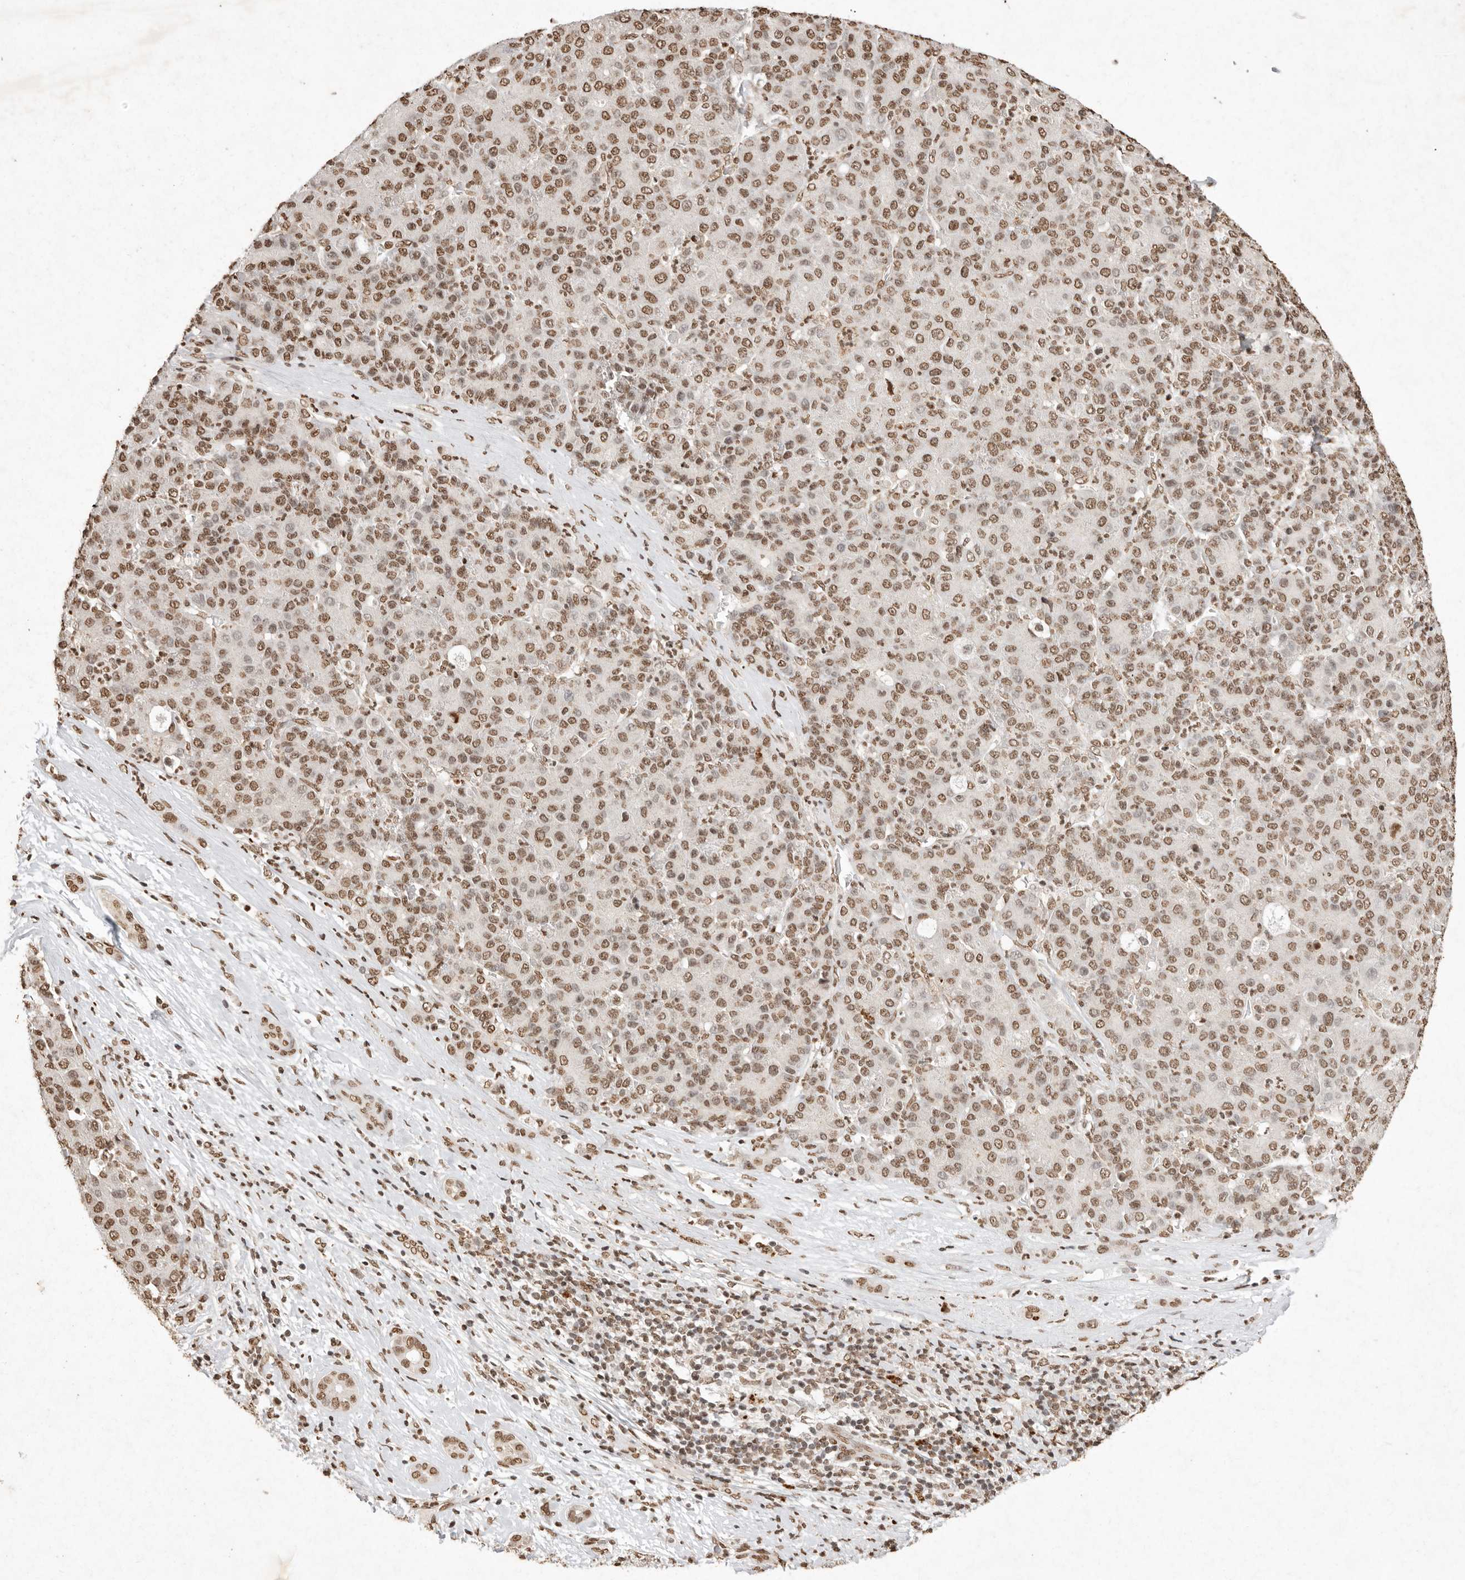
{"staining": {"intensity": "moderate", "quantity": ">75%", "location": "nuclear"}, "tissue": "liver cancer", "cell_type": "Tumor cells", "image_type": "cancer", "snomed": [{"axis": "morphology", "description": "Carcinoma, Hepatocellular, NOS"}, {"axis": "topography", "description": "Liver"}], "caption": "DAB immunohistochemical staining of liver hepatocellular carcinoma shows moderate nuclear protein positivity in about >75% of tumor cells.", "gene": "NKX3-2", "patient": {"sex": "male", "age": 65}}